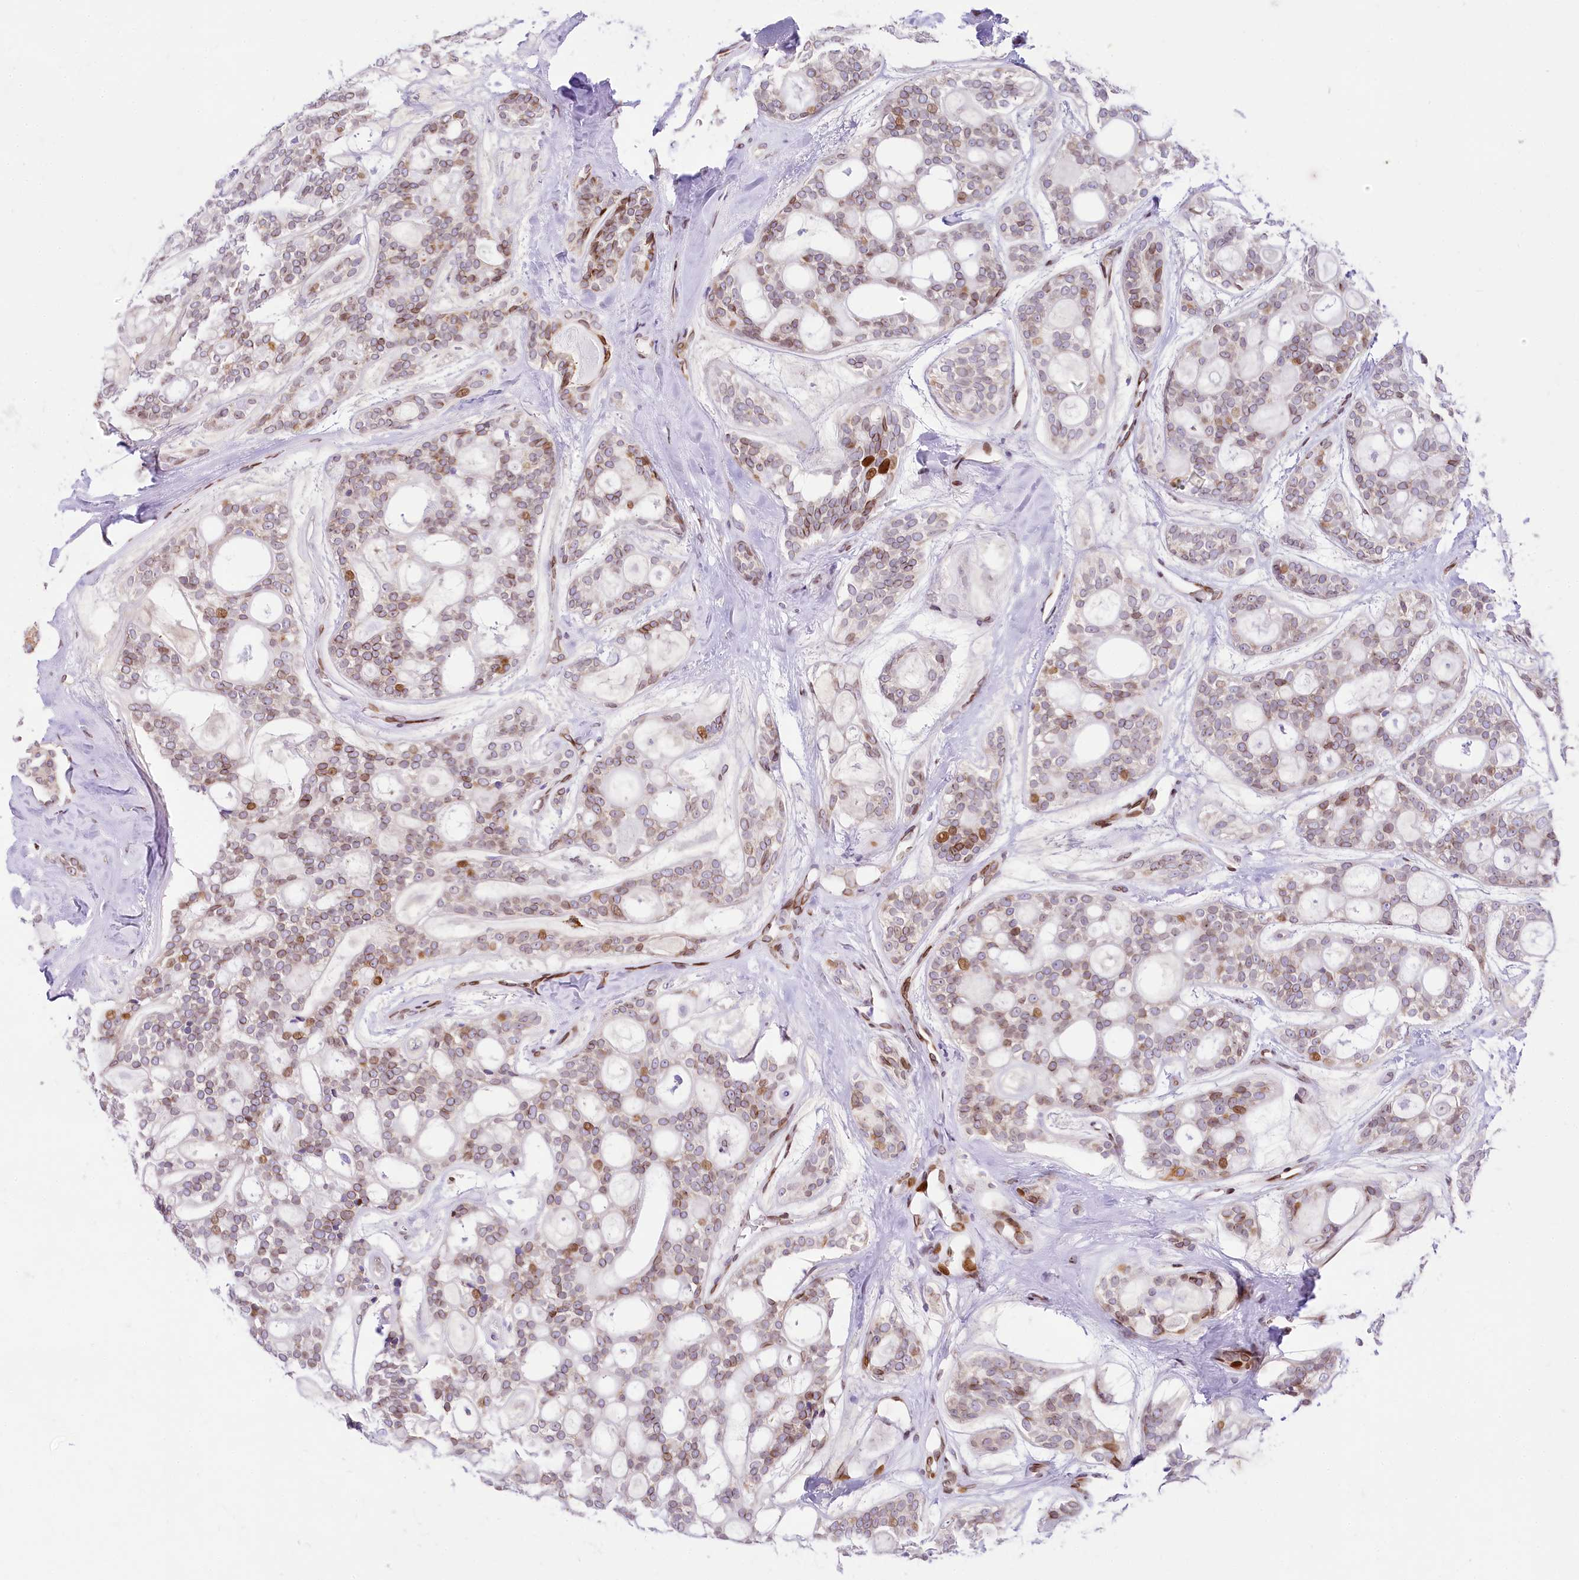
{"staining": {"intensity": "moderate", "quantity": "25%-75%", "location": "cytoplasmic/membranous,nuclear"}, "tissue": "head and neck cancer", "cell_type": "Tumor cells", "image_type": "cancer", "snomed": [{"axis": "morphology", "description": "Adenocarcinoma, NOS"}, {"axis": "topography", "description": "Head-Neck"}], "caption": "Immunohistochemistry image of head and neck cancer (adenocarcinoma) stained for a protein (brown), which displays medium levels of moderate cytoplasmic/membranous and nuclear expression in about 25%-75% of tumor cells.", "gene": "PPIP5K2", "patient": {"sex": "male", "age": 66}}